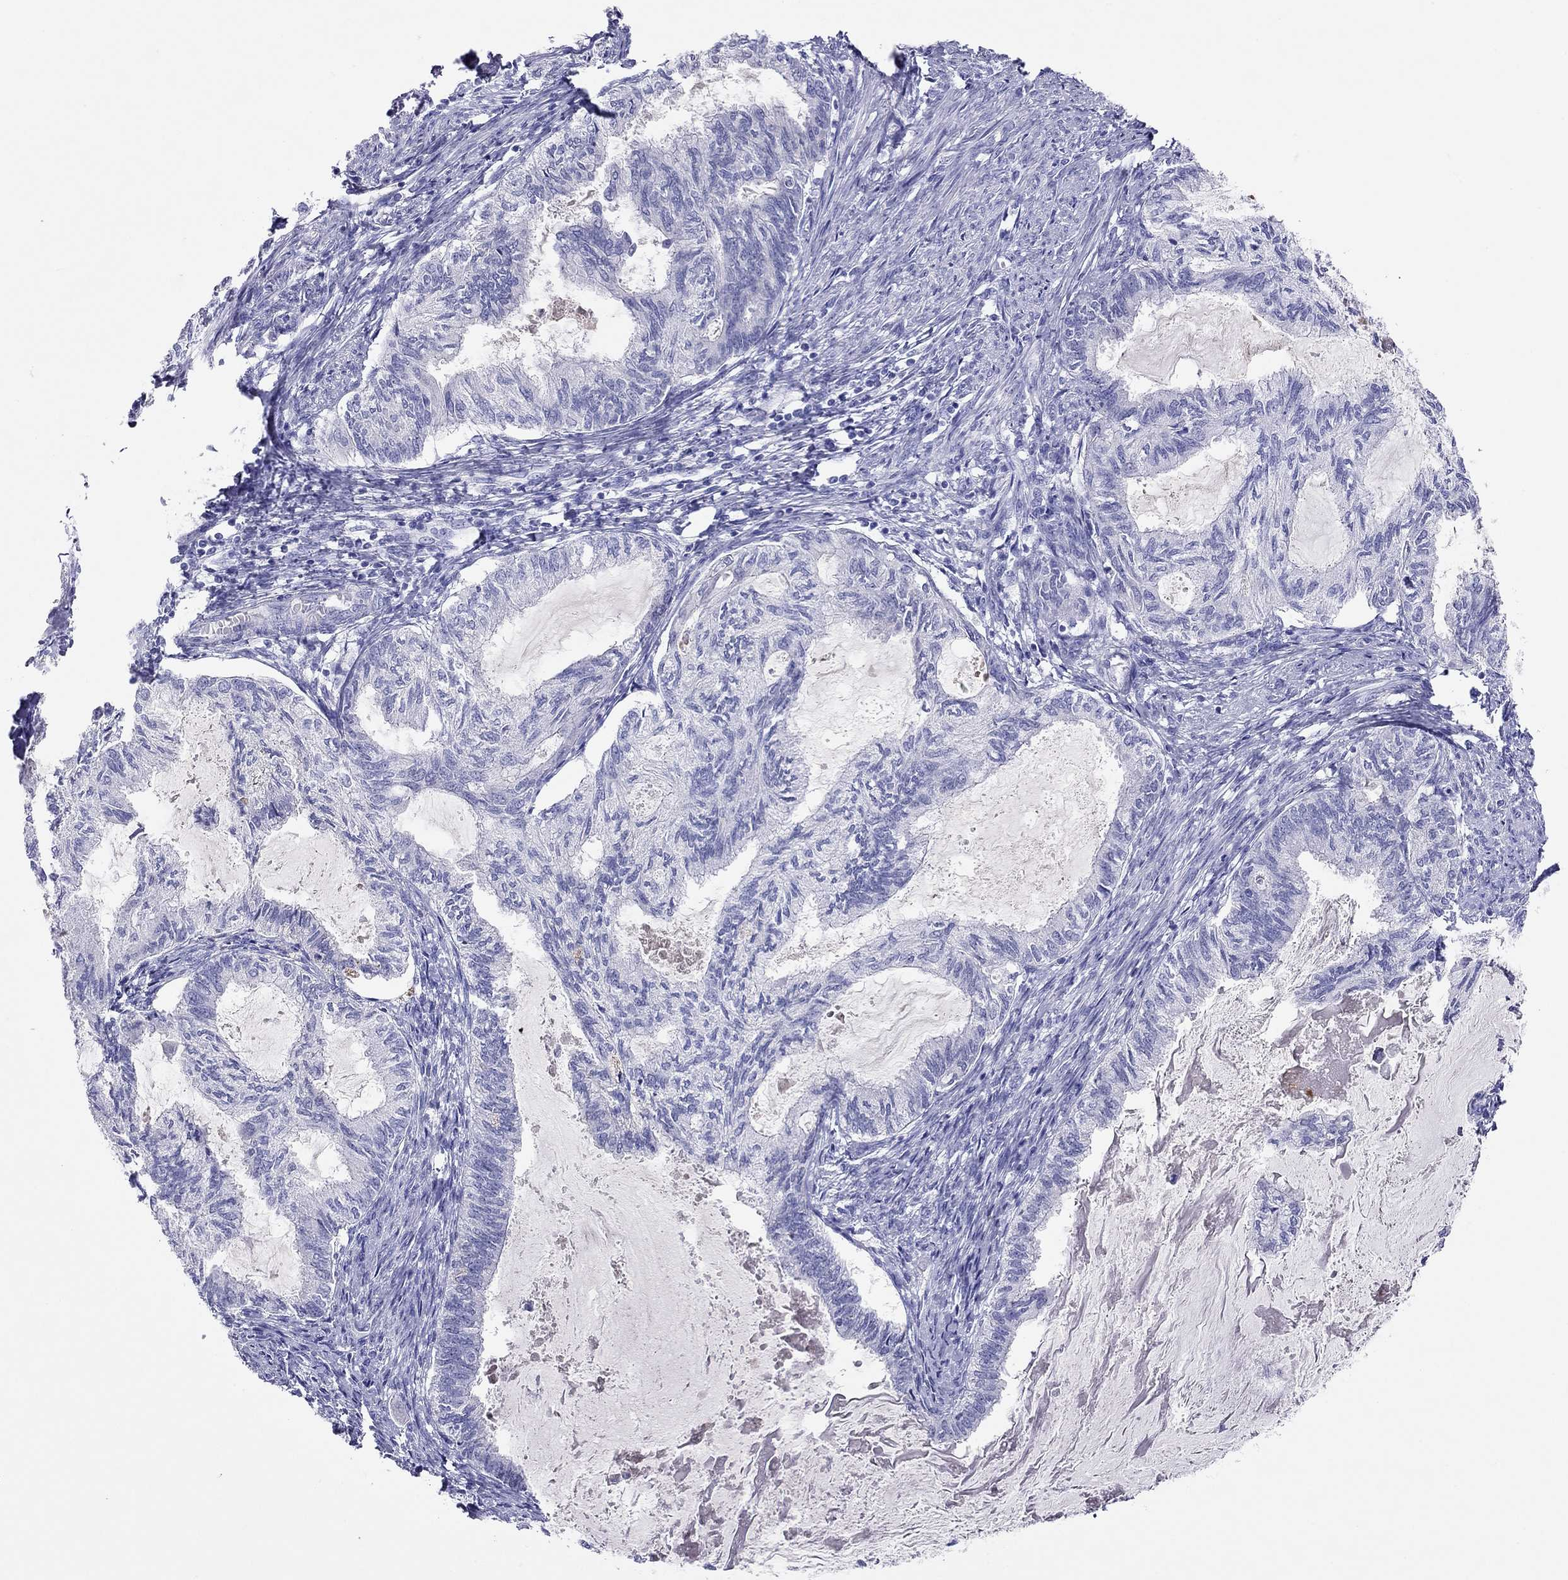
{"staining": {"intensity": "negative", "quantity": "none", "location": "none"}, "tissue": "endometrial cancer", "cell_type": "Tumor cells", "image_type": "cancer", "snomed": [{"axis": "morphology", "description": "Adenocarcinoma, NOS"}, {"axis": "topography", "description": "Endometrium"}], "caption": "The histopathology image reveals no significant positivity in tumor cells of endometrial adenocarcinoma.", "gene": "CAPNS2", "patient": {"sex": "female", "age": 86}}